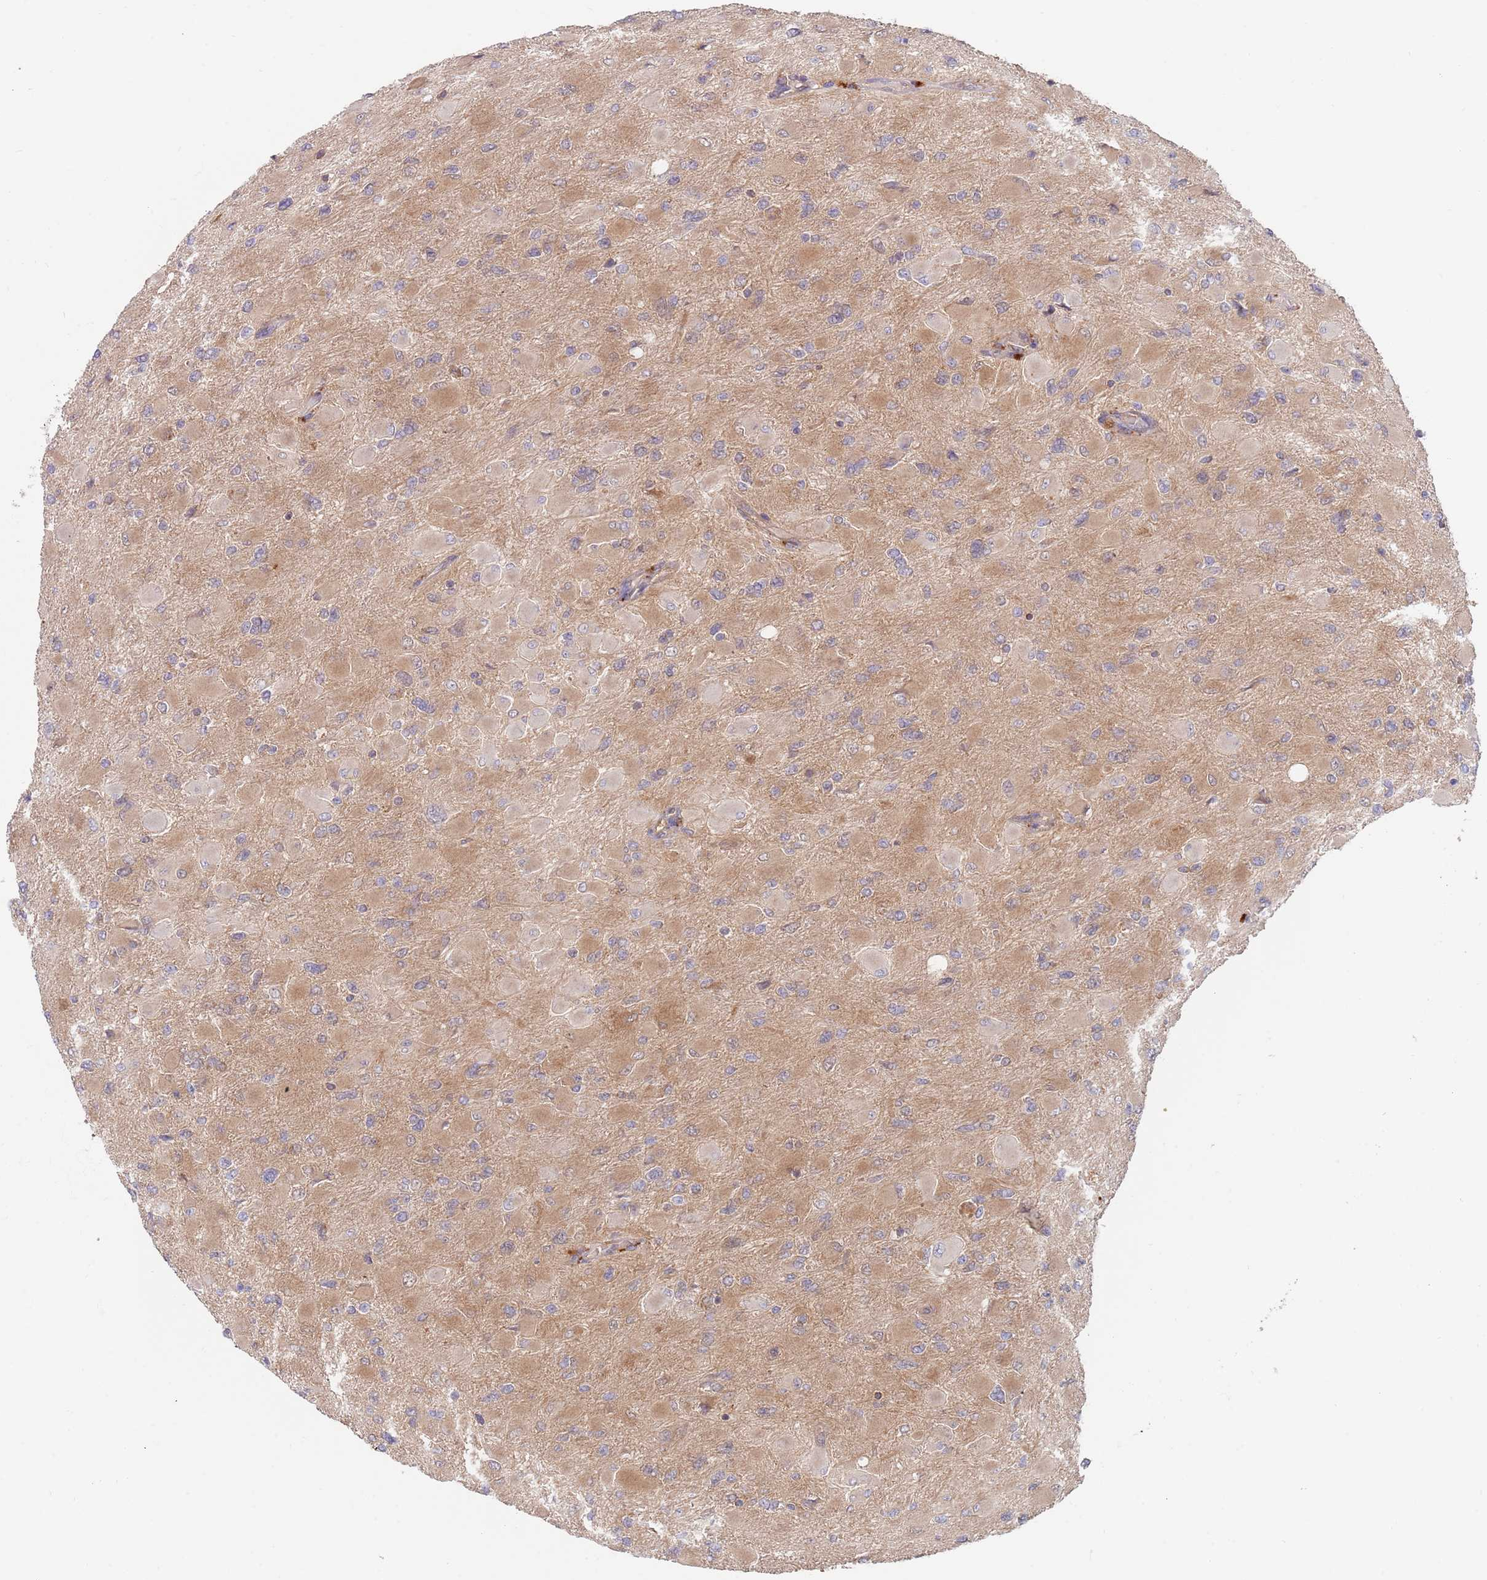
{"staining": {"intensity": "weak", "quantity": "25%-75%", "location": "cytoplasmic/membranous"}, "tissue": "glioma", "cell_type": "Tumor cells", "image_type": "cancer", "snomed": [{"axis": "morphology", "description": "Glioma, malignant, High grade"}, {"axis": "topography", "description": "Cerebral cortex"}], "caption": "About 25%-75% of tumor cells in malignant glioma (high-grade) exhibit weak cytoplasmic/membranous protein expression as visualized by brown immunohistochemical staining.", "gene": "GUK1", "patient": {"sex": "female", "age": 36}}